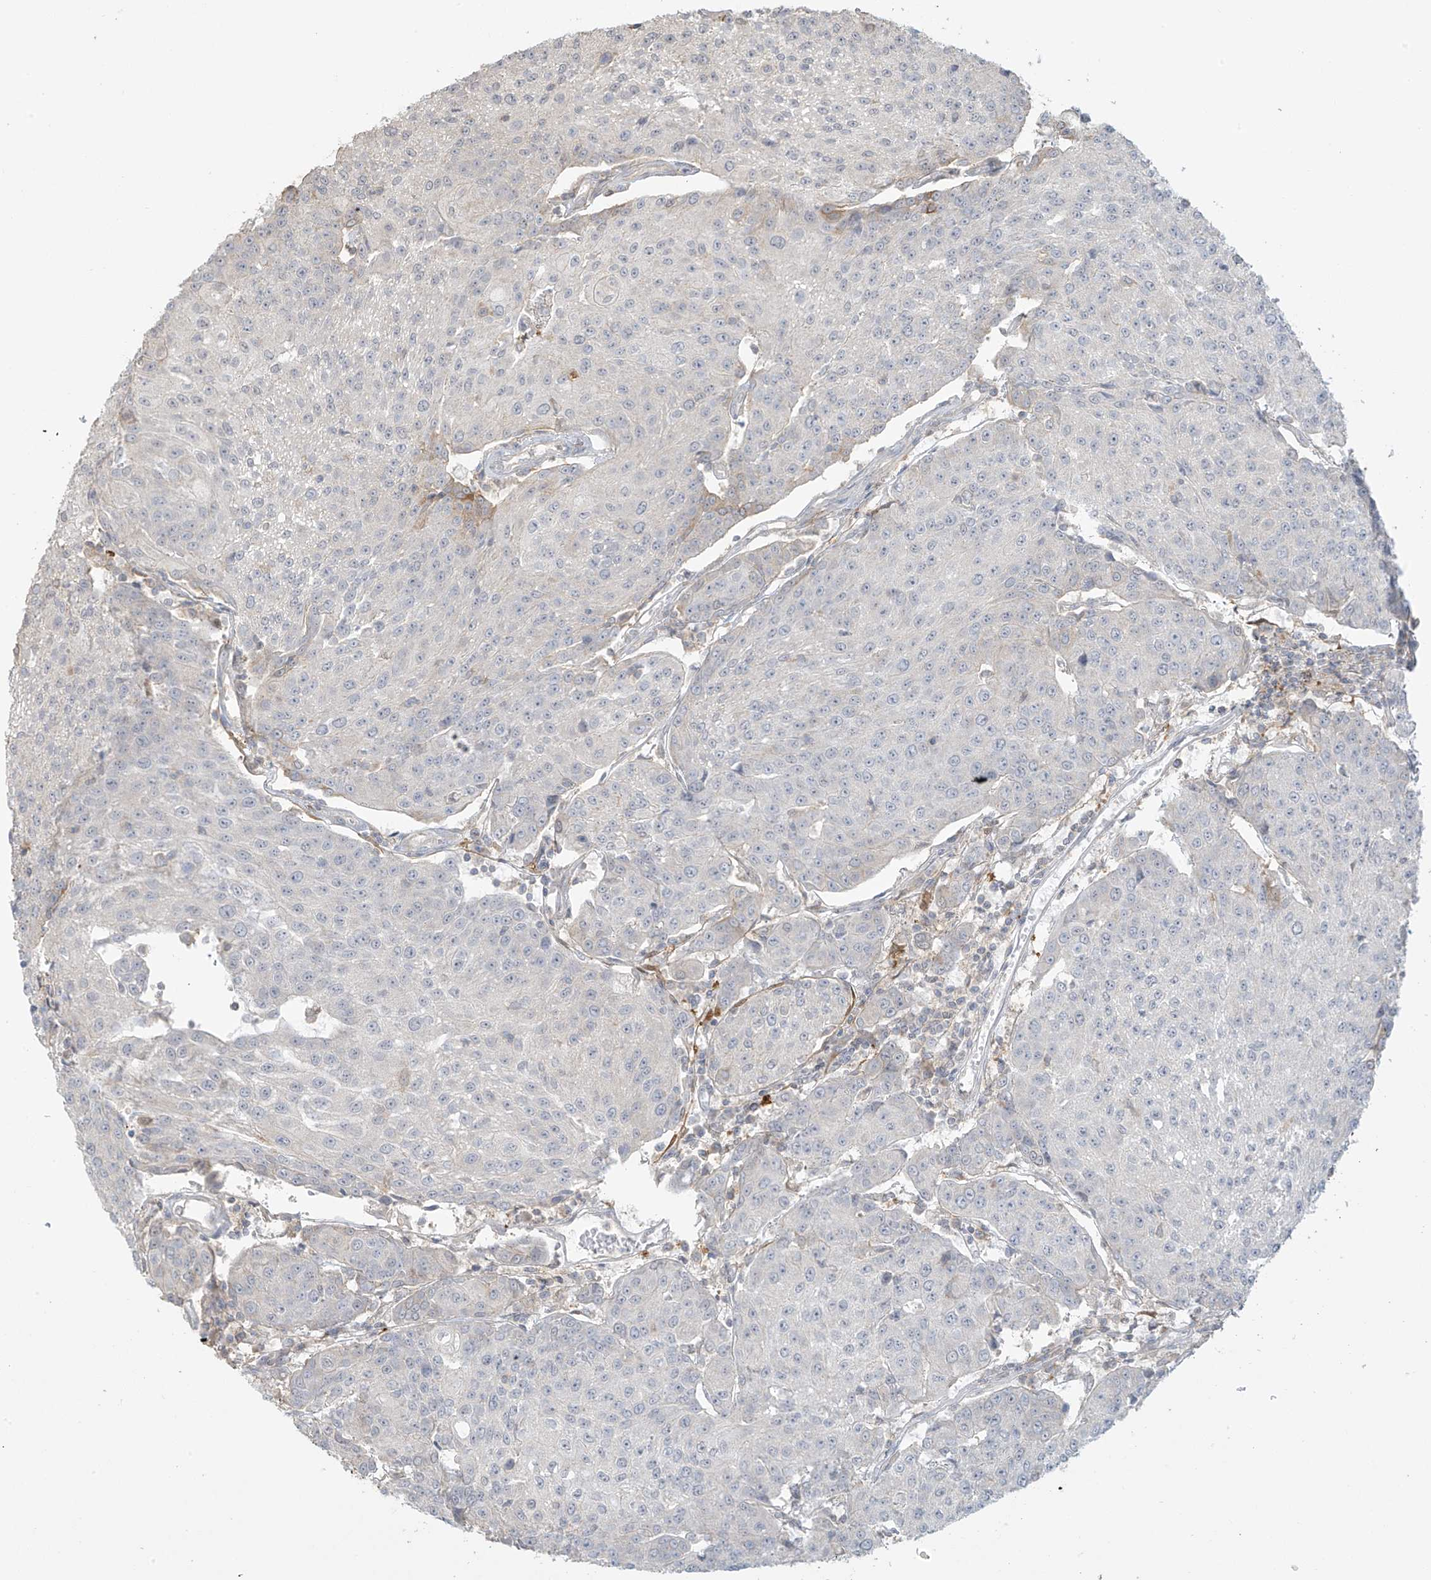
{"staining": {"intensity": "weak", "quantity": "<25%", "location": "cytoplasmic/membranous"}, "tissue": "urothelial cancer", "cell_type": "Tumor cells", "image_type": "cancer", "snomed": [{"axis": "morphology", "description": "Urothelial carcinoma, High grade"}, {"axis": "topography", "description": "Urinary bladder"}], "caption": "A micrograph of urothelial cancer stained for a protein shows no brown staining in tumor cells.", "gene": "TAGAP", "patient": {"sex": "female", "age": 85}}